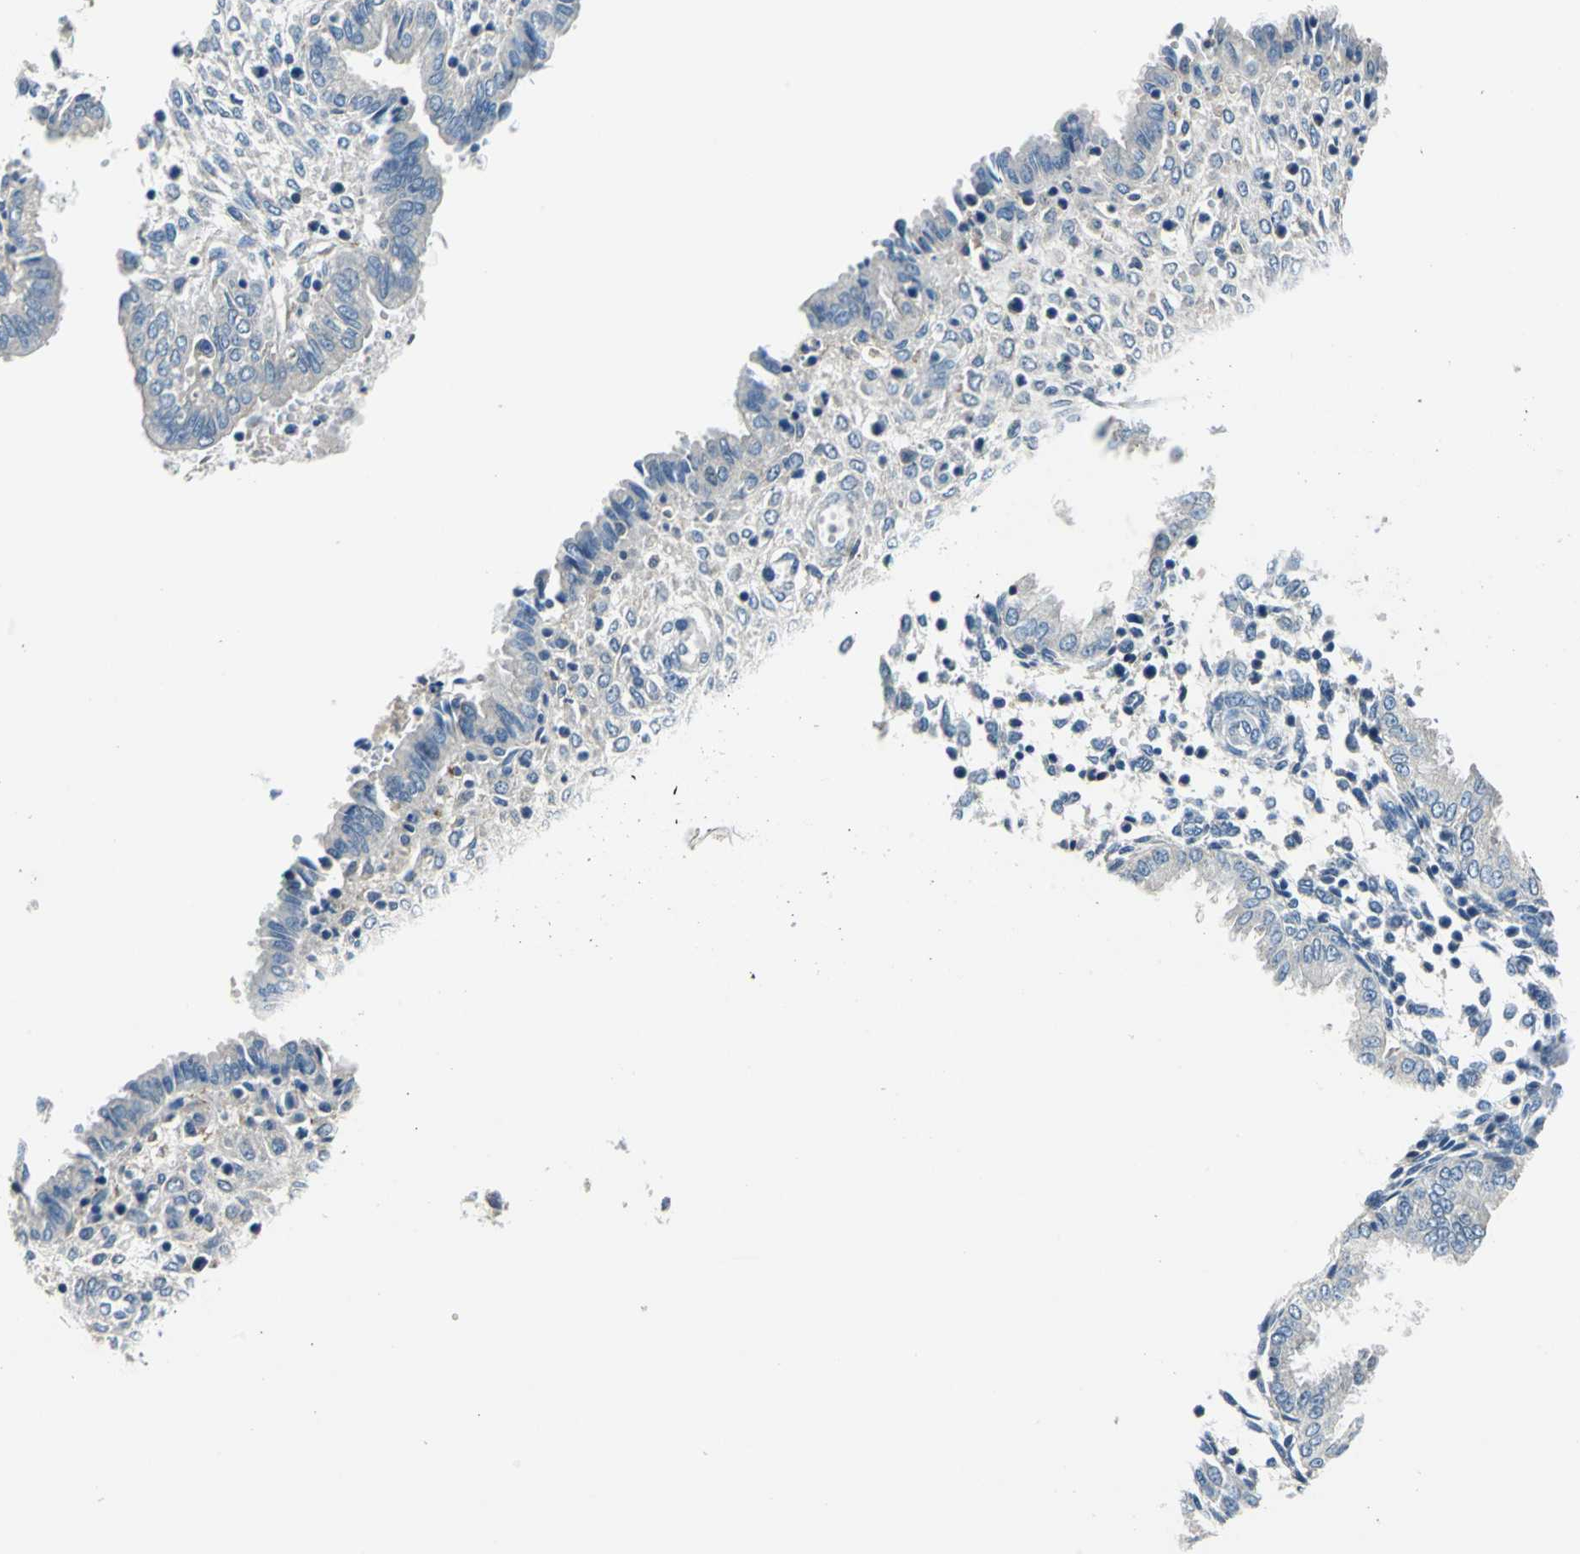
{"staining": {"intensity": "weak", "quantity": "<25%", "location": "cytoplasmic/membranous"}, "tissue": "endometrium", "cell_type": "Cells in endometrial stroma", "image_type": "normal", "snomed": [{"axis": "morphology", "description": "Normal tissue, NOS"}, {"axis": "topography", "description": "Endometrium"}], "caption": "Image shows no protein staining in cells in endometrial stroma of benign endometrium.", "gene": "PRKCA", "patient": {"sex": "female", "age": 33}}